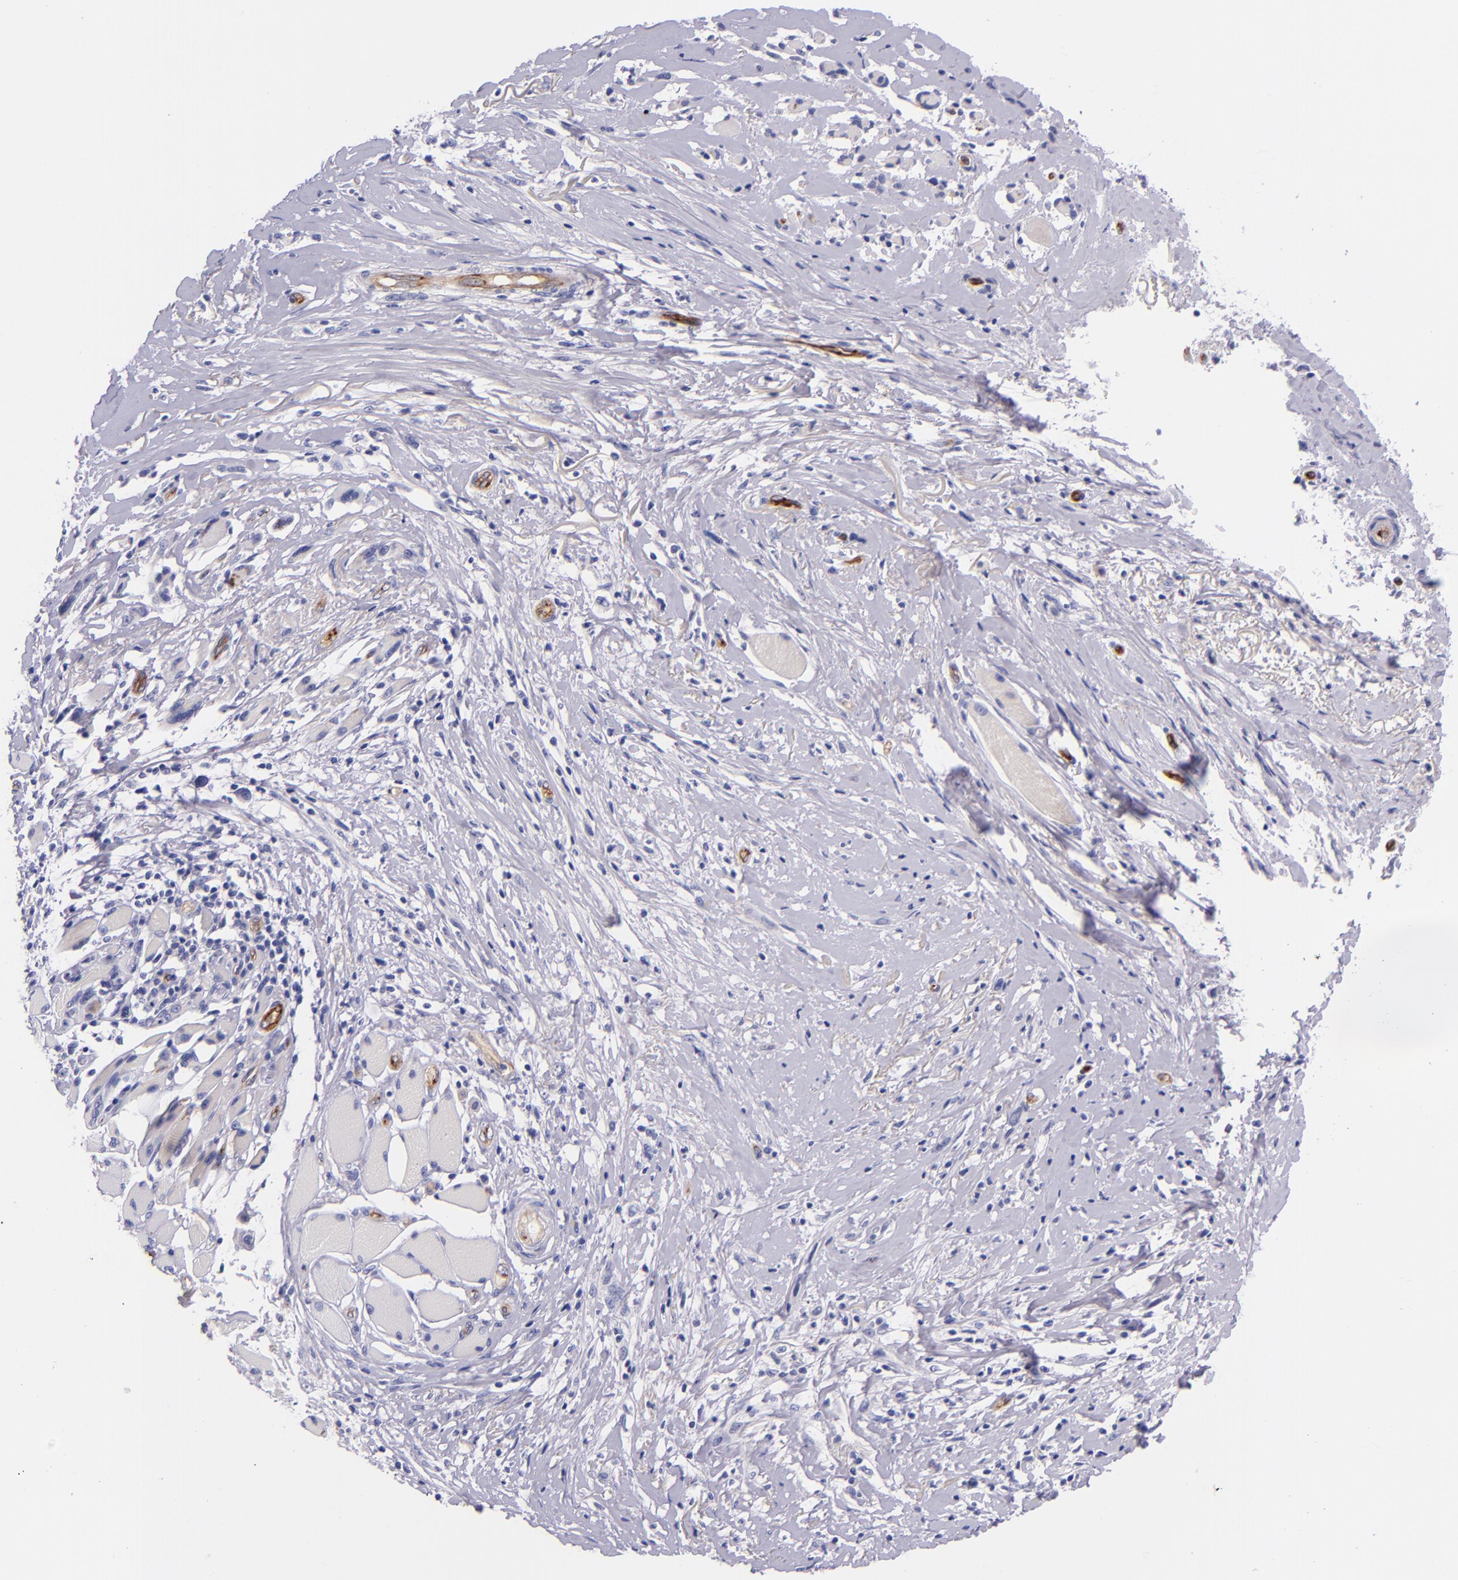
{"staining": {"intensity": "negative", "quantity": "none", "location": "none"}, "tissue": "melanoma", "cell_type": "Tumor cells", "image_type": "cancer", "snomed": [{"axis": "morphology", "description": "Malignant melanoma, NOS"}, {"axis": "topography", "description": "Skin"}], "caption": "Tumor cells show no significant protein expression in malignant melanoma.", "gene": "NOS3", "patient": {"sex": "male", "age": 91}}